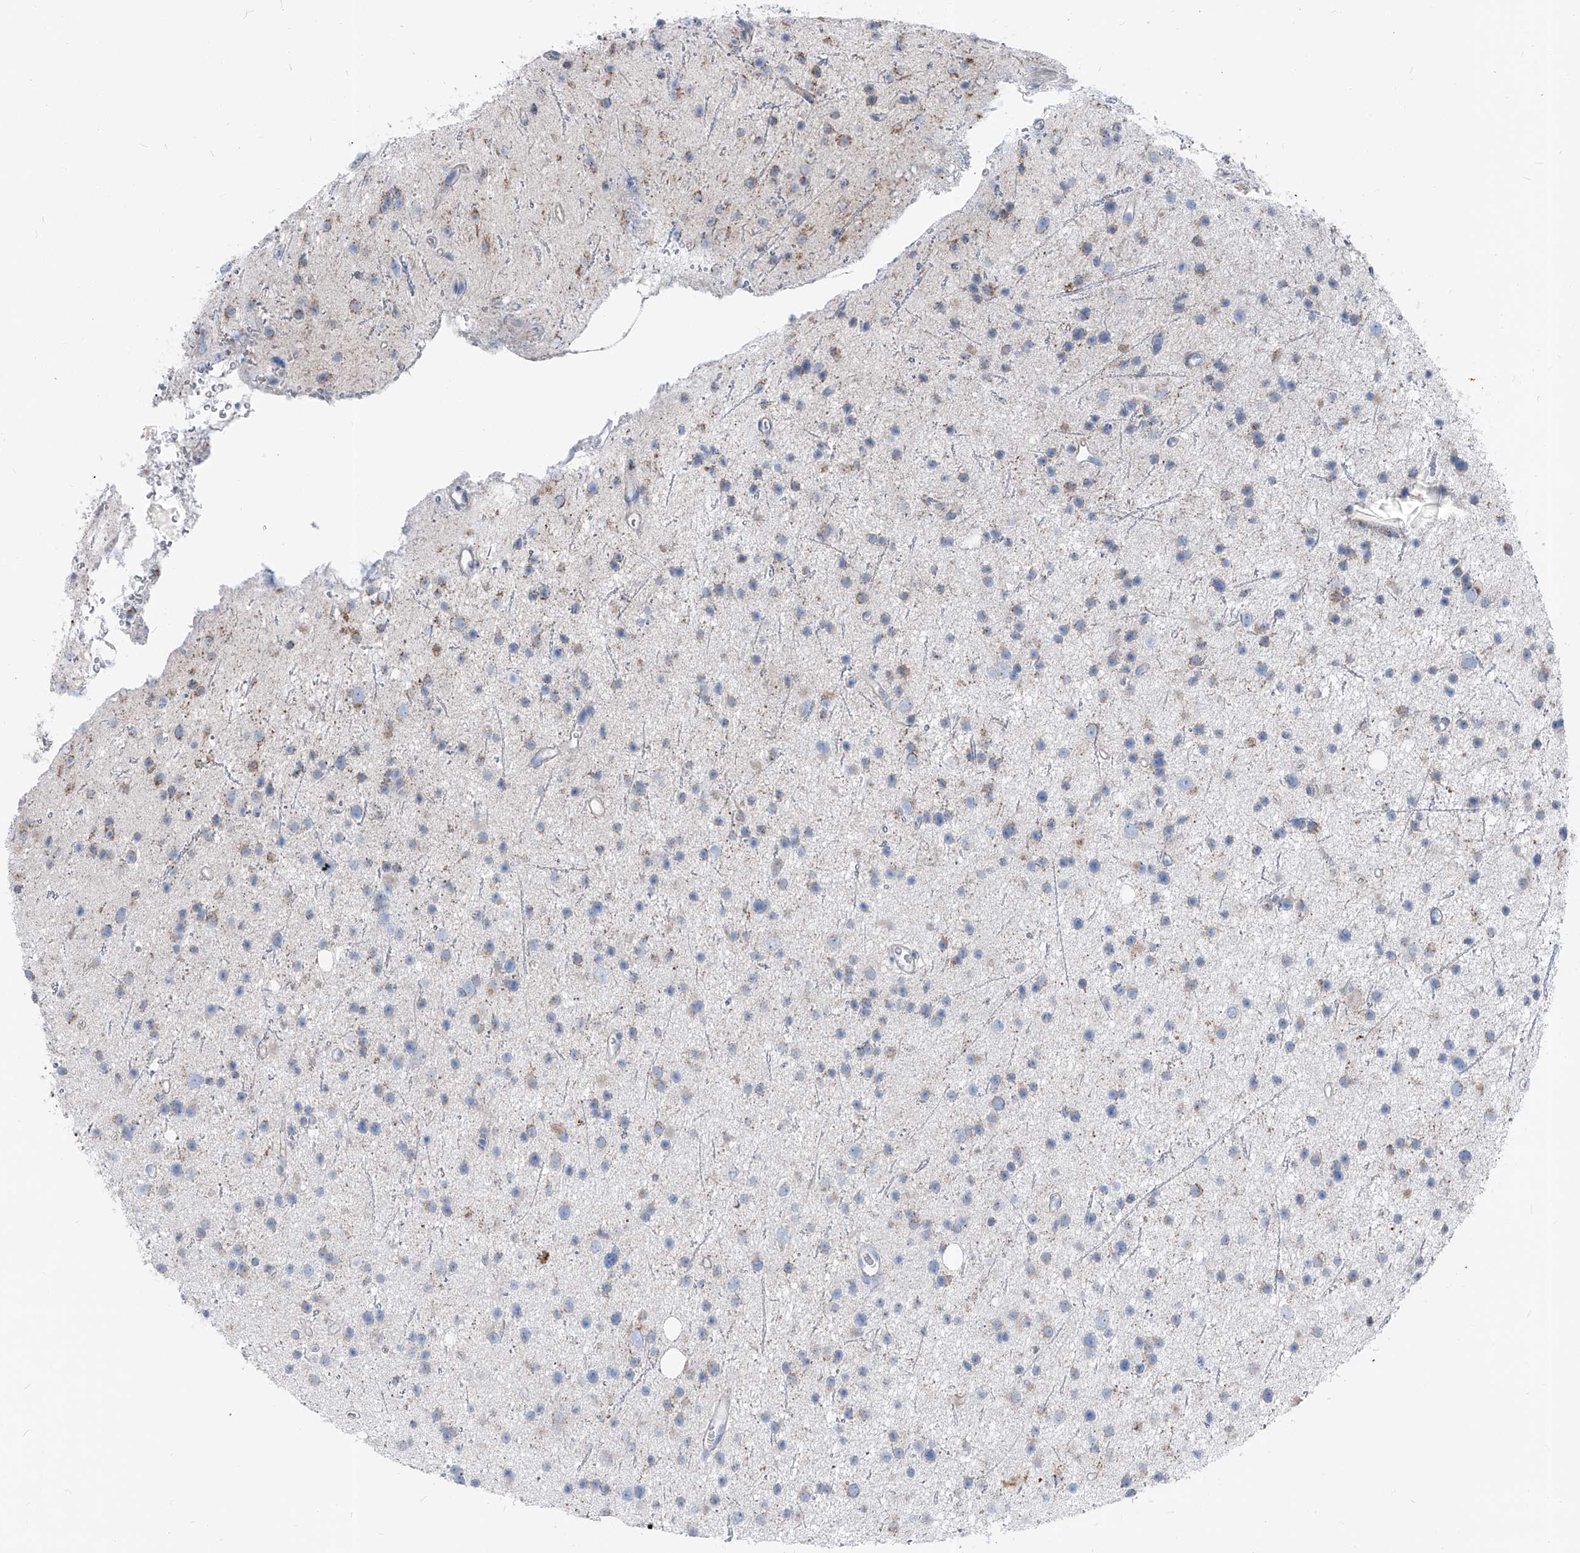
{"staining": {"intensity": "weak", "quantity": "<25%", "location": "cytoplasmic/membranous"}, "tissue": "glioma", "cell_type": "Tumor cells", "image_type": "cancer", "snomed": [{"axis": "morphology", "description": "Glioma, malignant, Low grade"}, {"axis": "topography", "description": "Cerebral cortex"}], "caption": "Histopathology image shows no protein staining in tumor cells of malignant low-grade glioma tissue.", "gene": "AGPS", "patient": {"sex": "female", "age": 39}}